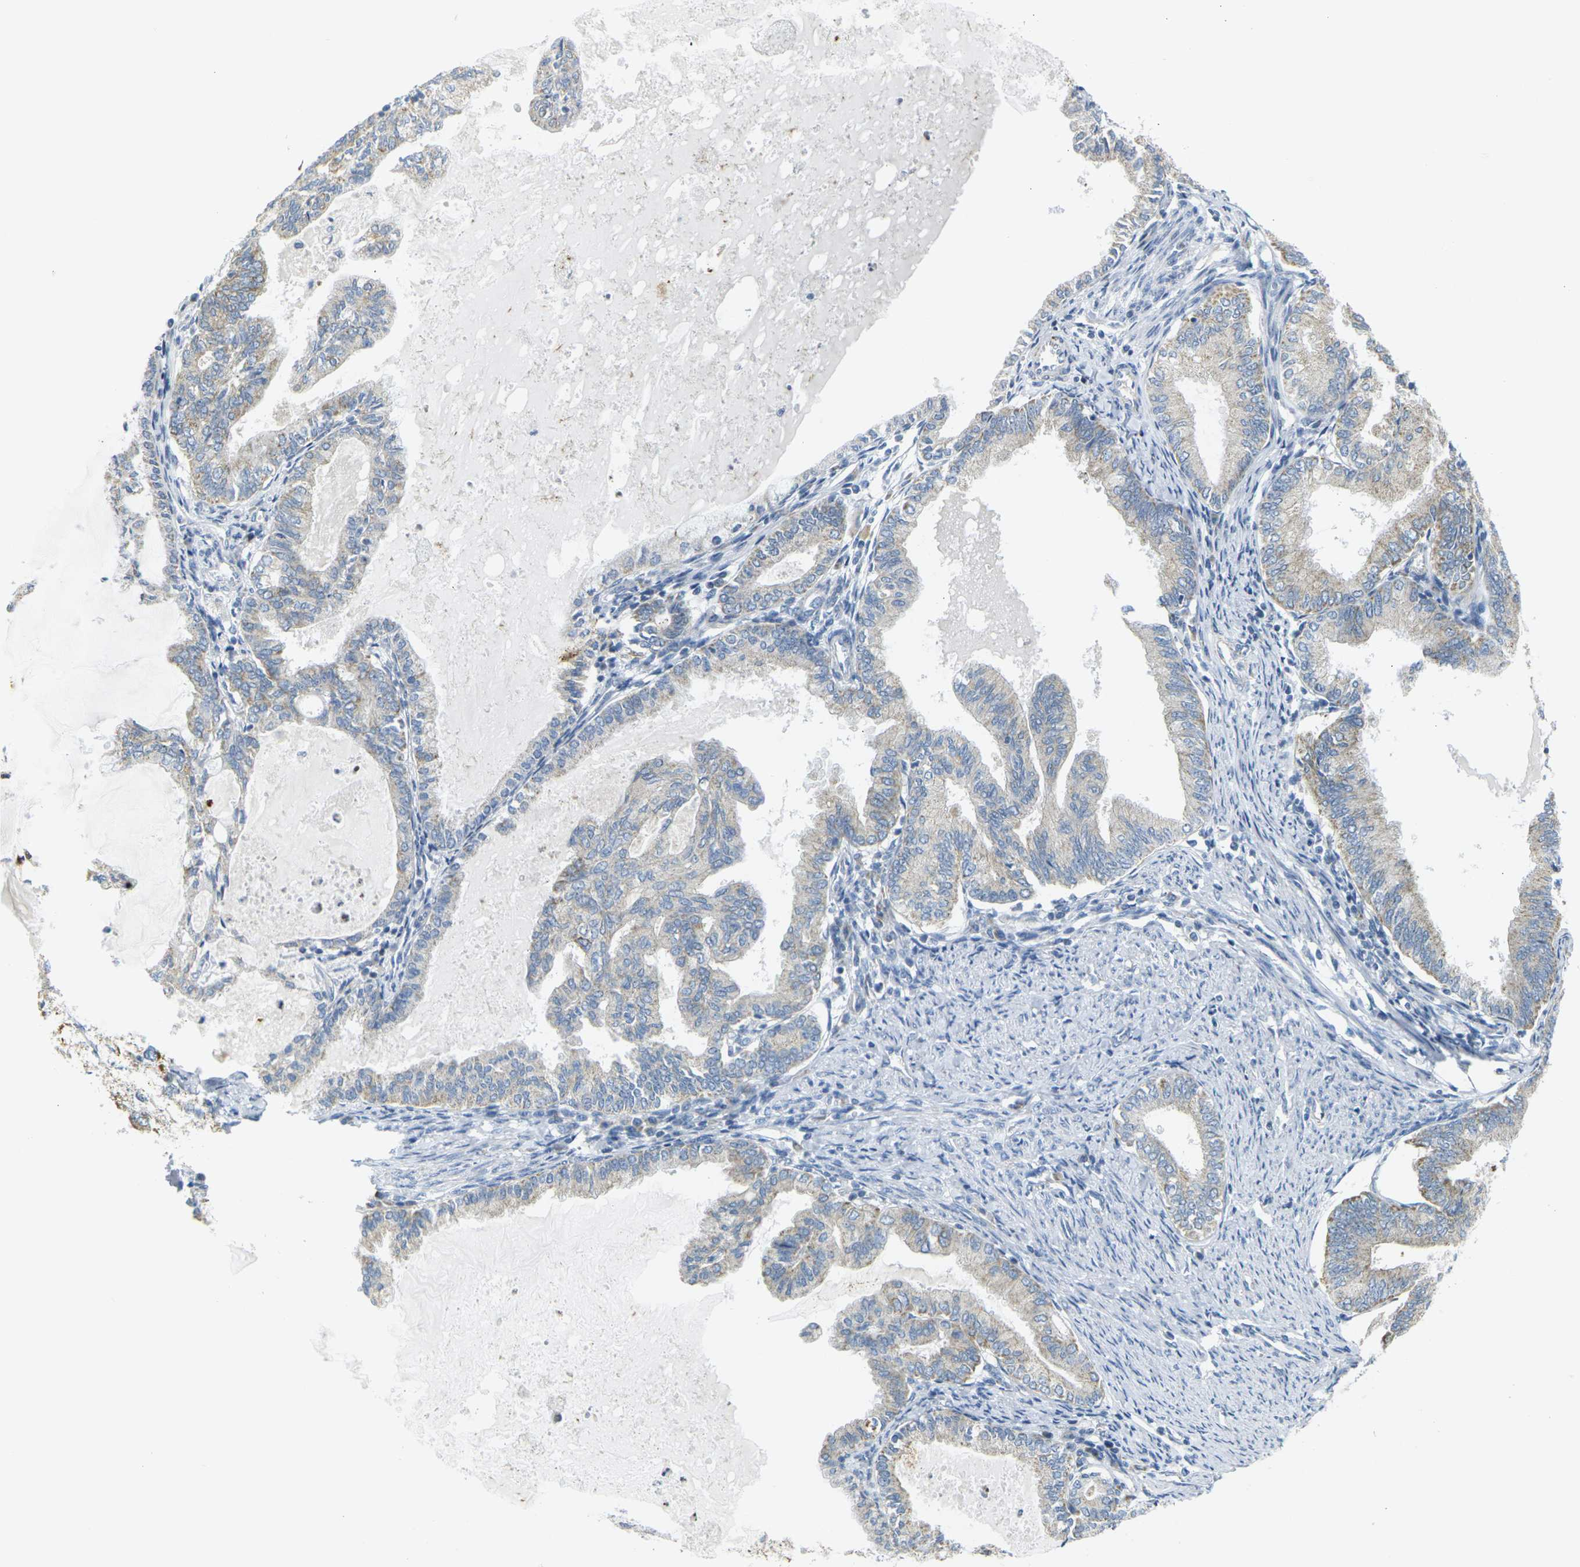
{"staining": {"intensity": "moderate", "quantity": "<25%", "location": "cytoplasmic/membranous"}, "tissue": "endometrial cancer", "cell_type": "Tumor cells", "image_type": "cancer", "snomed": [{"axis": "morphology", "description": "Adenocarcinoma, NOS"}, {"axis": "topography", "description": "Endometrium"}], "caption": "Brown immunohistochemical staining in human endometrial adenocarcinoma displays moderate cytoplasmic/membranous staining in approximately <25% of tumor cells. (Stains: DAB (3,3'-diaminobenzidine) in brown, nuclei in blue, Microscopy: brightfield microscopy at high magnification).", "gene": "PARD6B", "patient": {"sex": "female", "age": 86}}